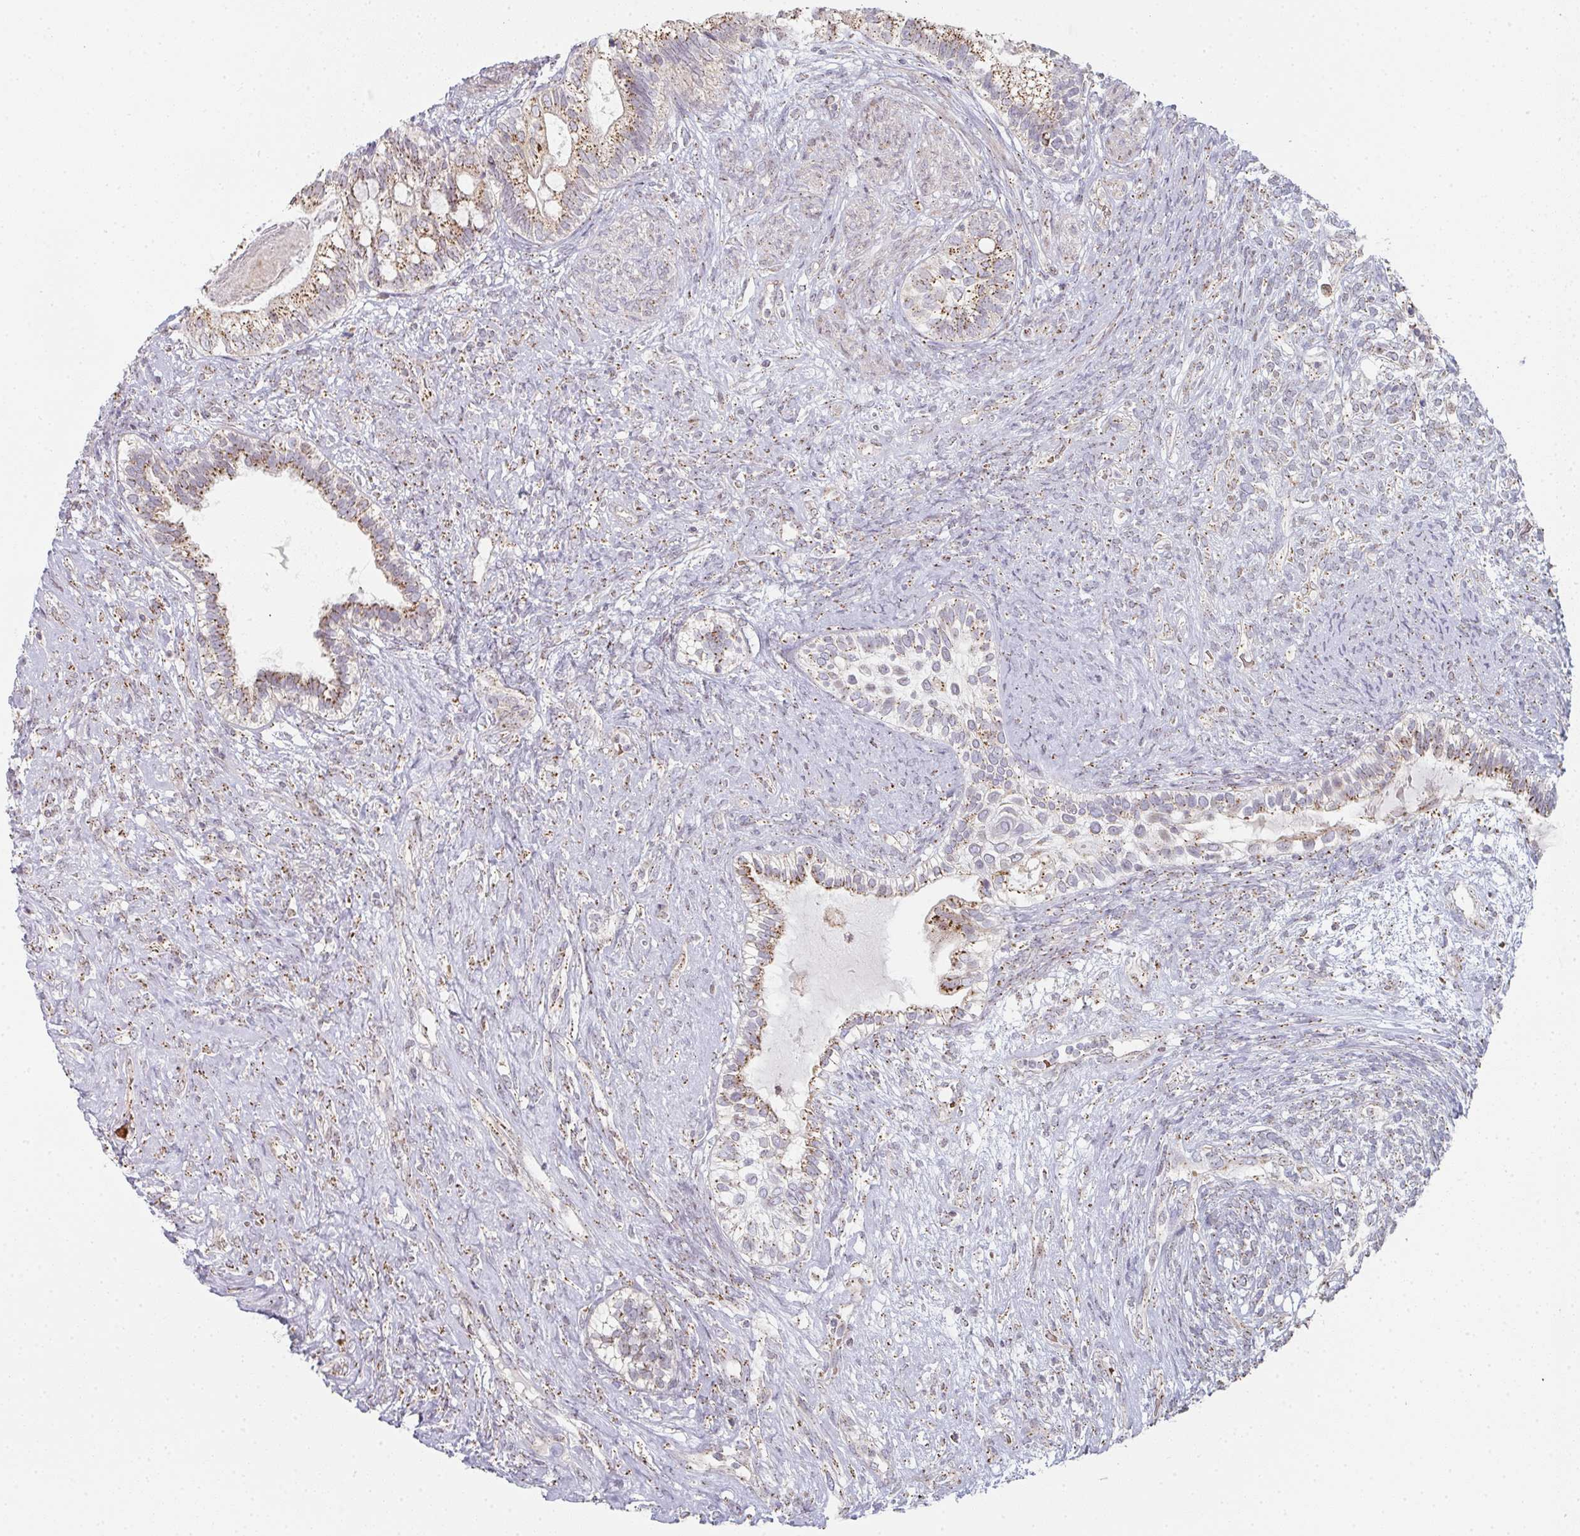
{"staining": {"intensity": "moderate", "quantity": ">75%", "location": "cytoplasmic/membranous"}, "tissue": "testis cancer", "cell_type": "Tumor cells", "image_type": "cancer", "snomed": [{"axis": "morphology", "description": "Seminoma, NOS"}, {"axis": "morphology", "description": "Carcinoma, Embryonal, NOS"}, {"axis": "topography", "description": "Testis"}], "caption": "Testis seminoma stained for a protein exhibits moderate cytoplasmic/membranous positivity in tumor cells.", "gene": "ZNF526", "patient": {"sex": "male", "age": 41}}